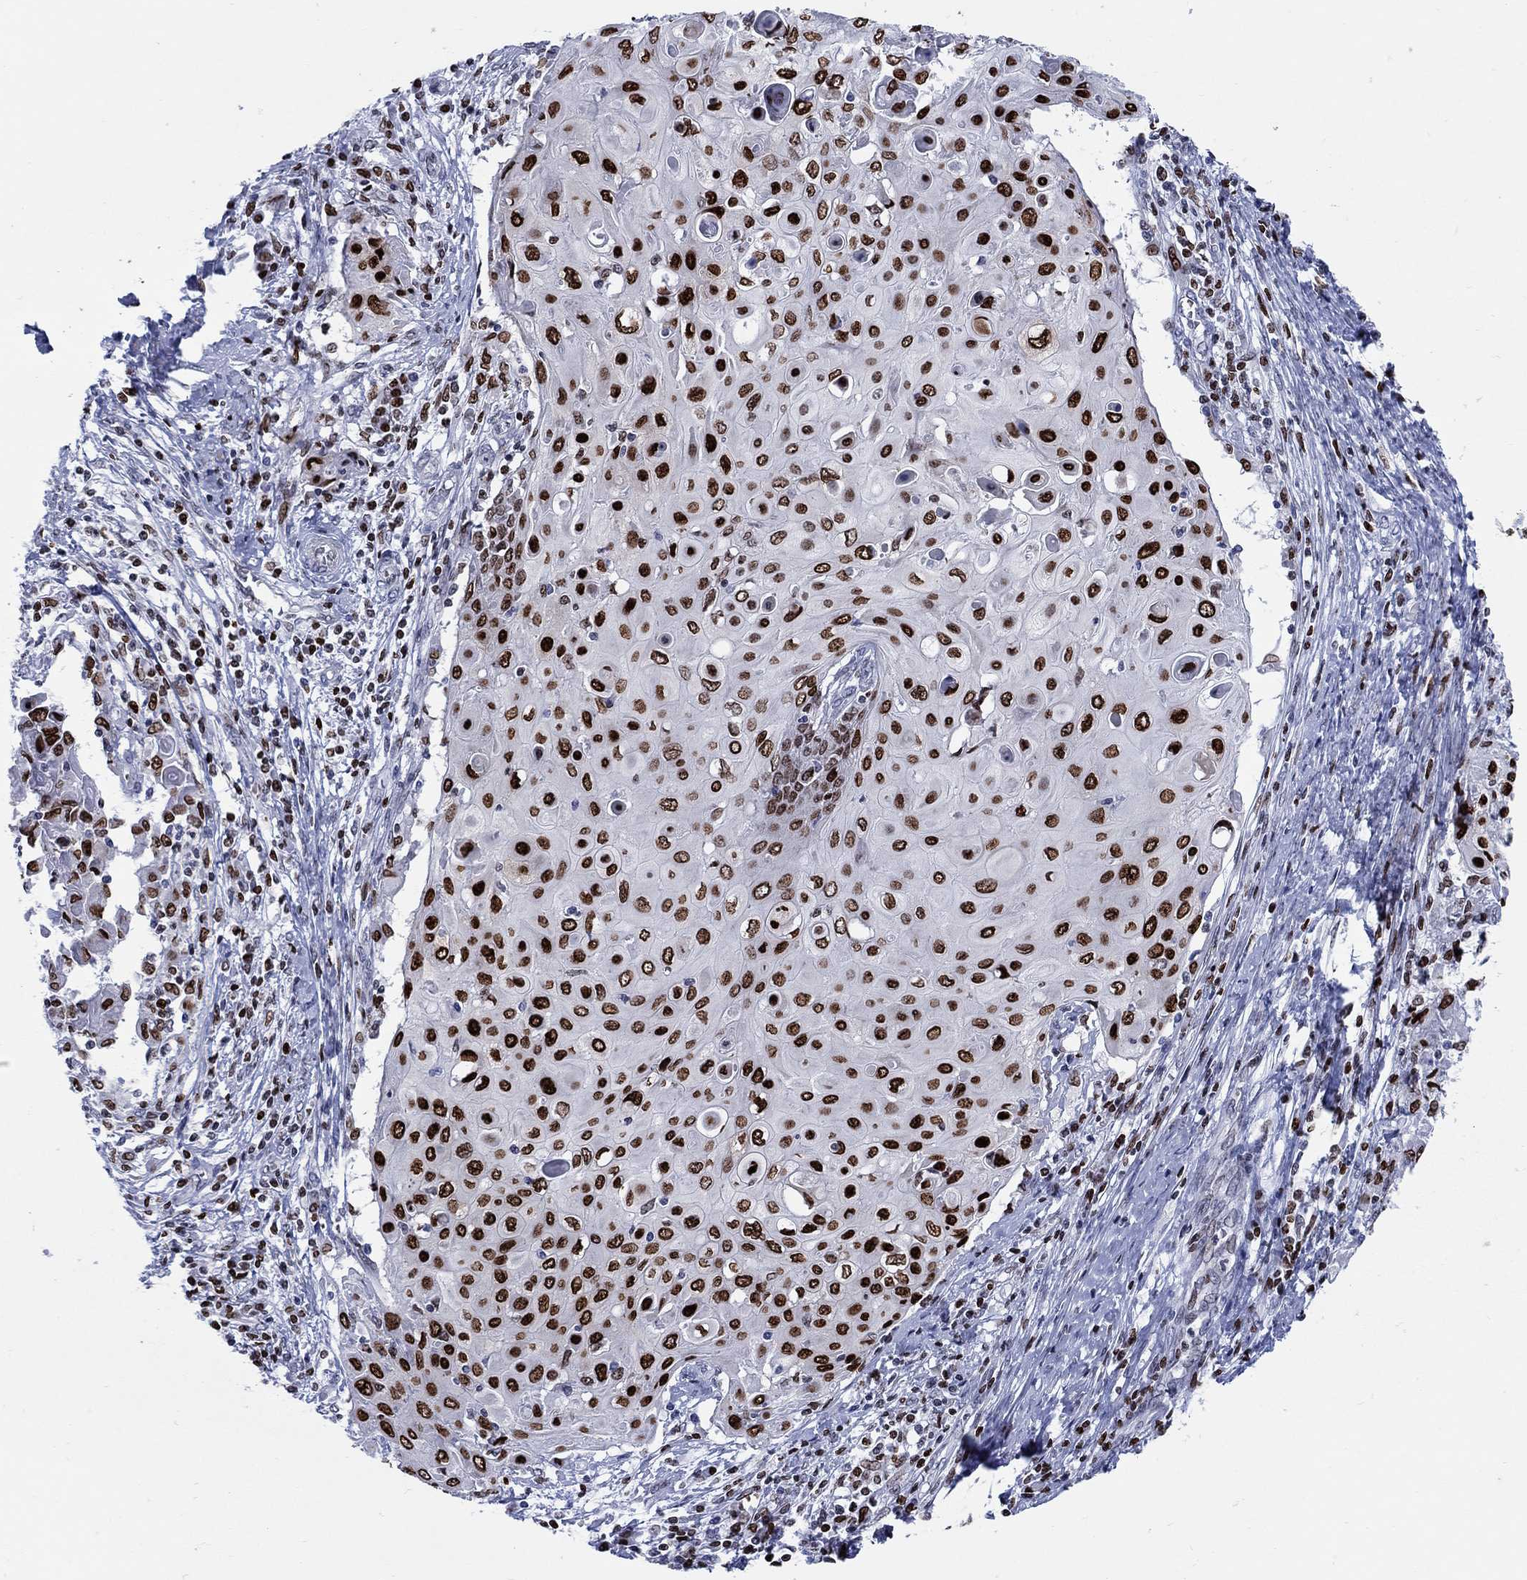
{"staining": {"intensity": "strong", "quantity": "25%-75%", "location": "nuclear"}, "tissue": "cervical cancer", "cell_type": "Tumor cells", "image_type": "cancer", "snomed": [{"axis": "morphology", "description": "Squamous cell carcinoma, NOS"}, {"axis": "topography", "description": "Cervix"}], "caption": "Tumor cells demonstrate high levels of strong nuclear expression in about 25%-75% of cells in human squamous cell carcinoma (cervical).", "gene": "HMGA1", "patient": {"sex": "female", "age": 39}}